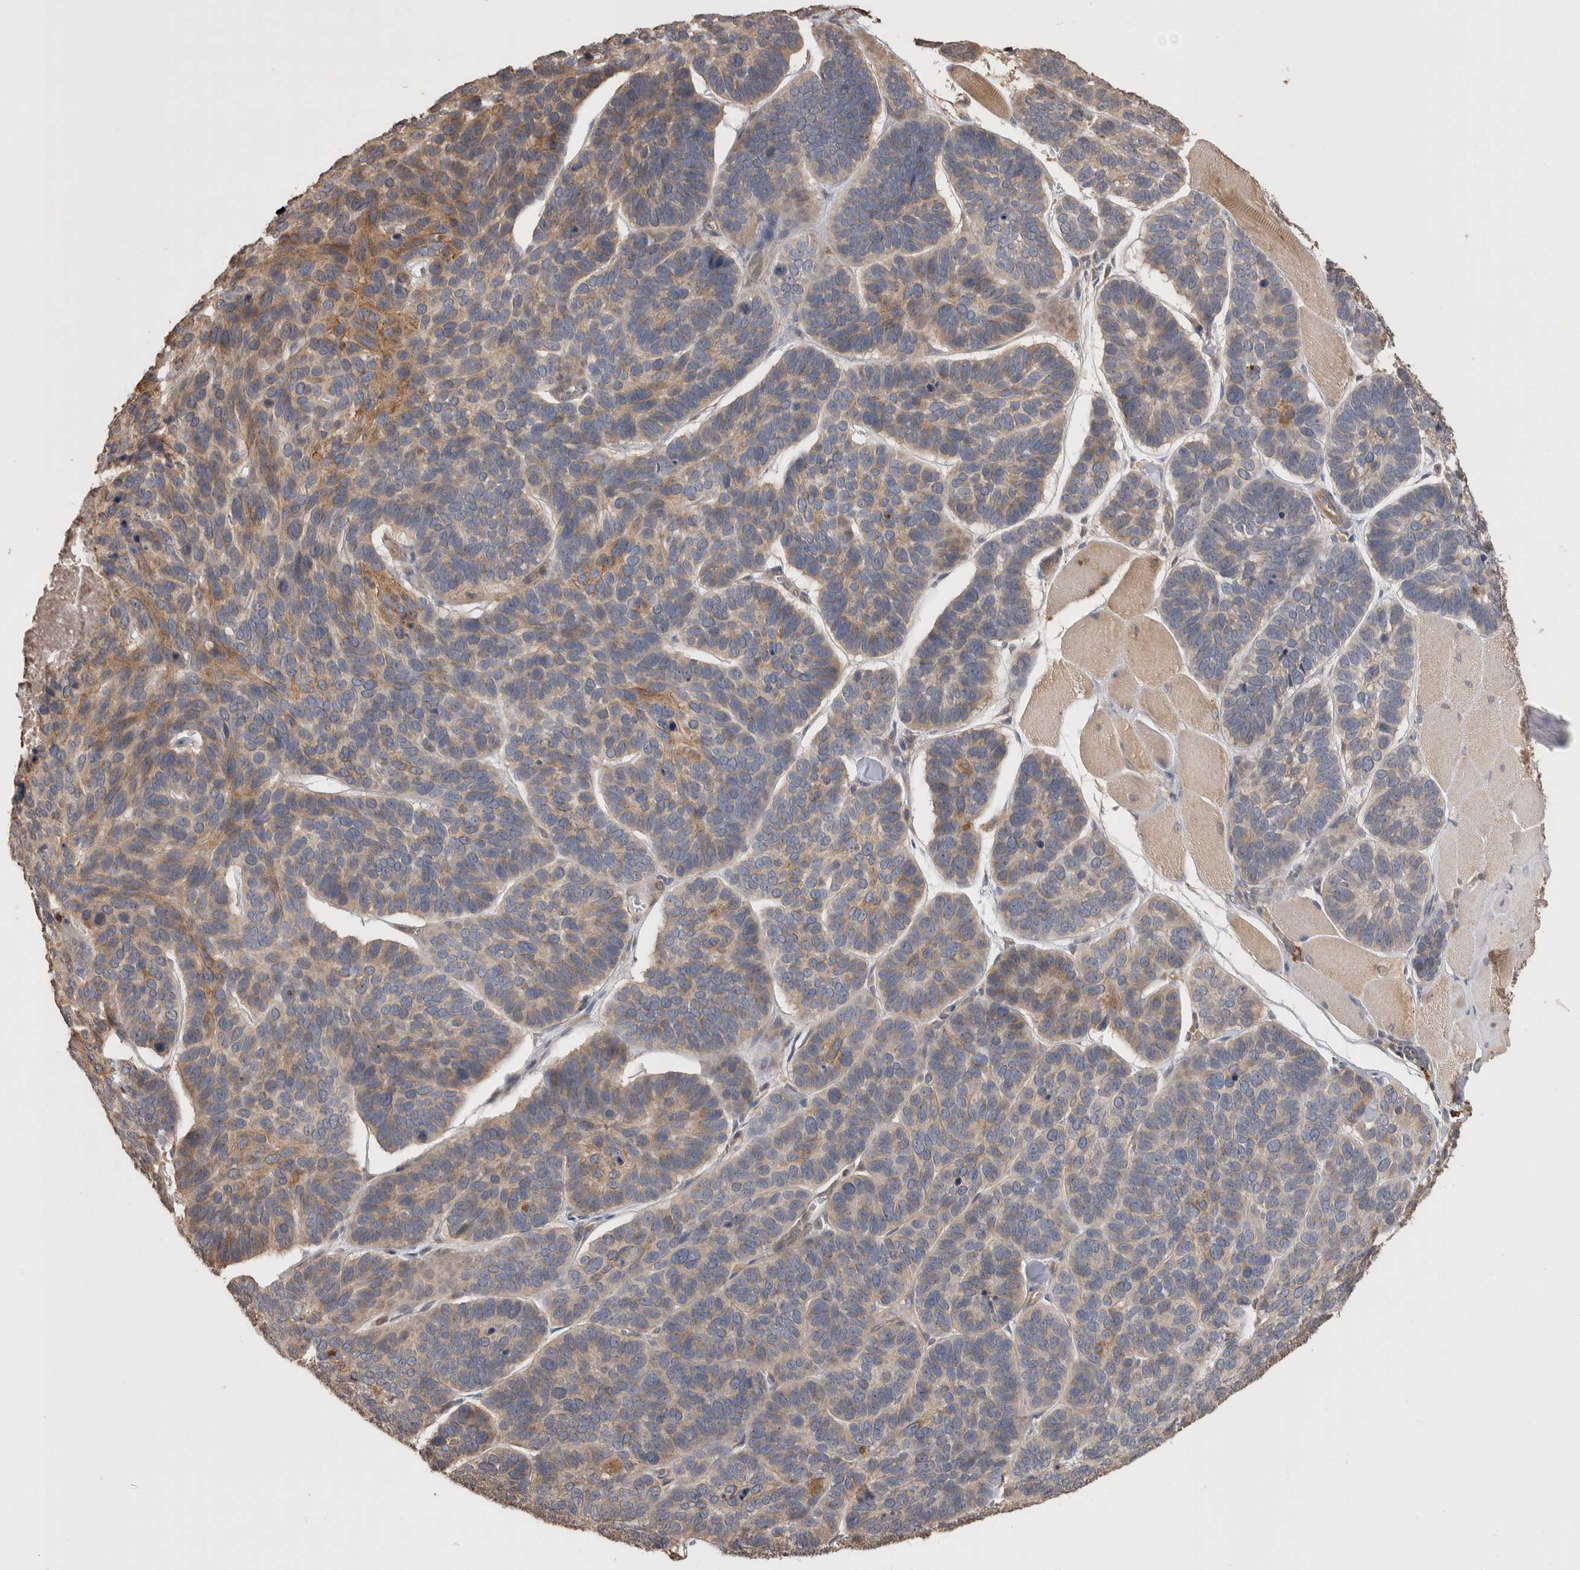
{"staining": {"intensity": "weak", "quantity": ">75%", "location": "cytoplasmic/membranous"}, "tissue": "skin cancer", "cell_type": "Tumor cells", "image_type": "cancer", "snomed": [{"axis": "morphology", "description": "Basal cell carcinoma"}, {"axis": "topography", "description": "Skin"}], "caption": "Protein staining of skin basal cell carcinoma tissue shows weak cytoplasmic/membranous expression in about >75% of tumor cells.", "gene": "CLIP1", "patient": {"sex": "male", "age": 62}}